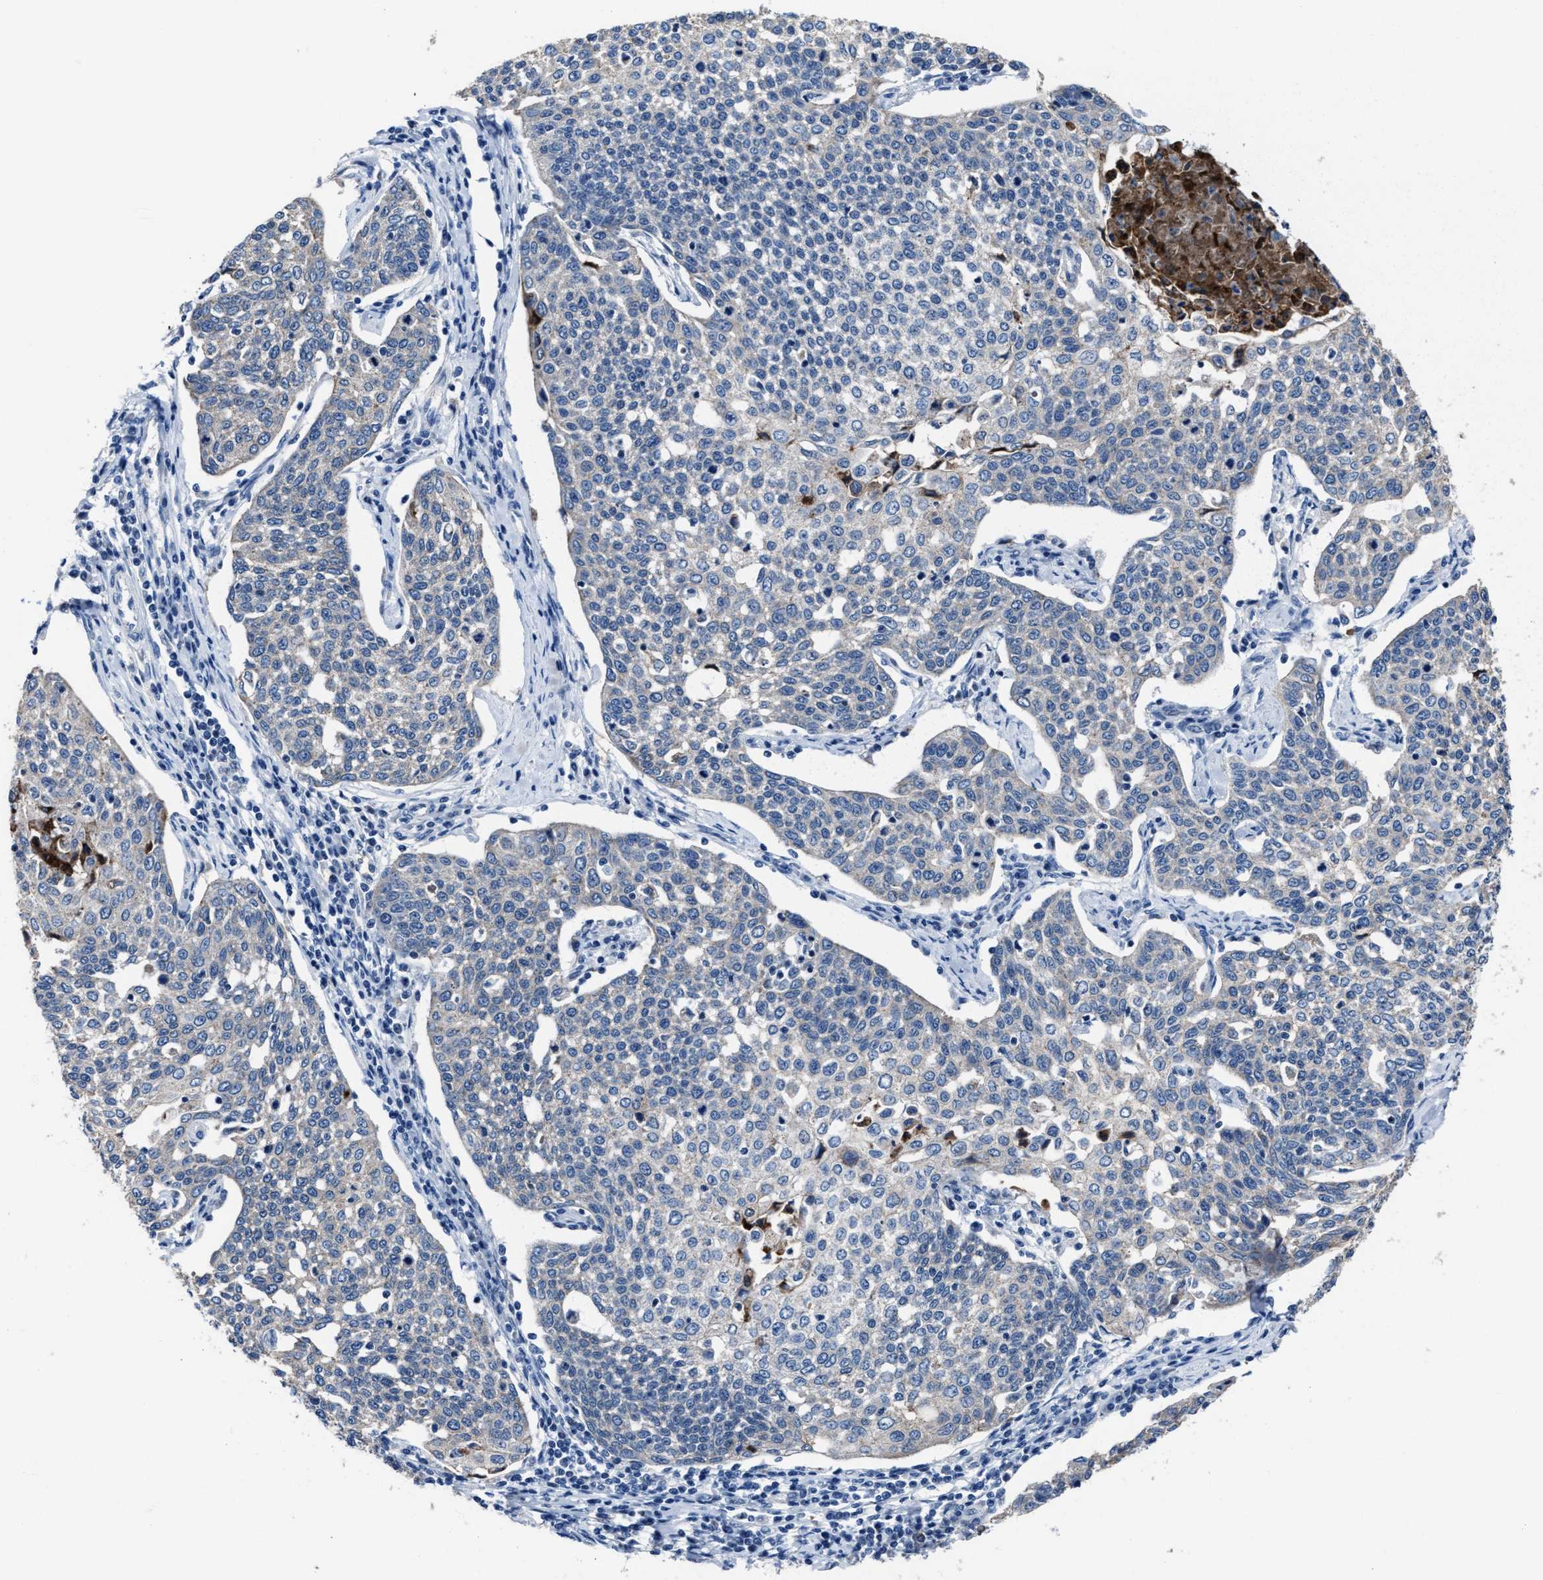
{"staining": {"intensity": "negative", "quantity": "none", "location": "none"}, "tissue": "cervical cancer", "cell_type": "Tumor cells", "image_type": "cancer", "snomed": [{"axis": "morphology", "description": "Squamous cell carcinoma, NOS"}, {"axis": "topography", "description": "Cervix"}], "caption": "This is an immunohistochemistry (IHC) histopathology image of cervical cancer (squamous cell carcinoma). There is no expression in tumor cells.", "gene": "GHITM", "patient": {"sex": "female", "age": 34}}